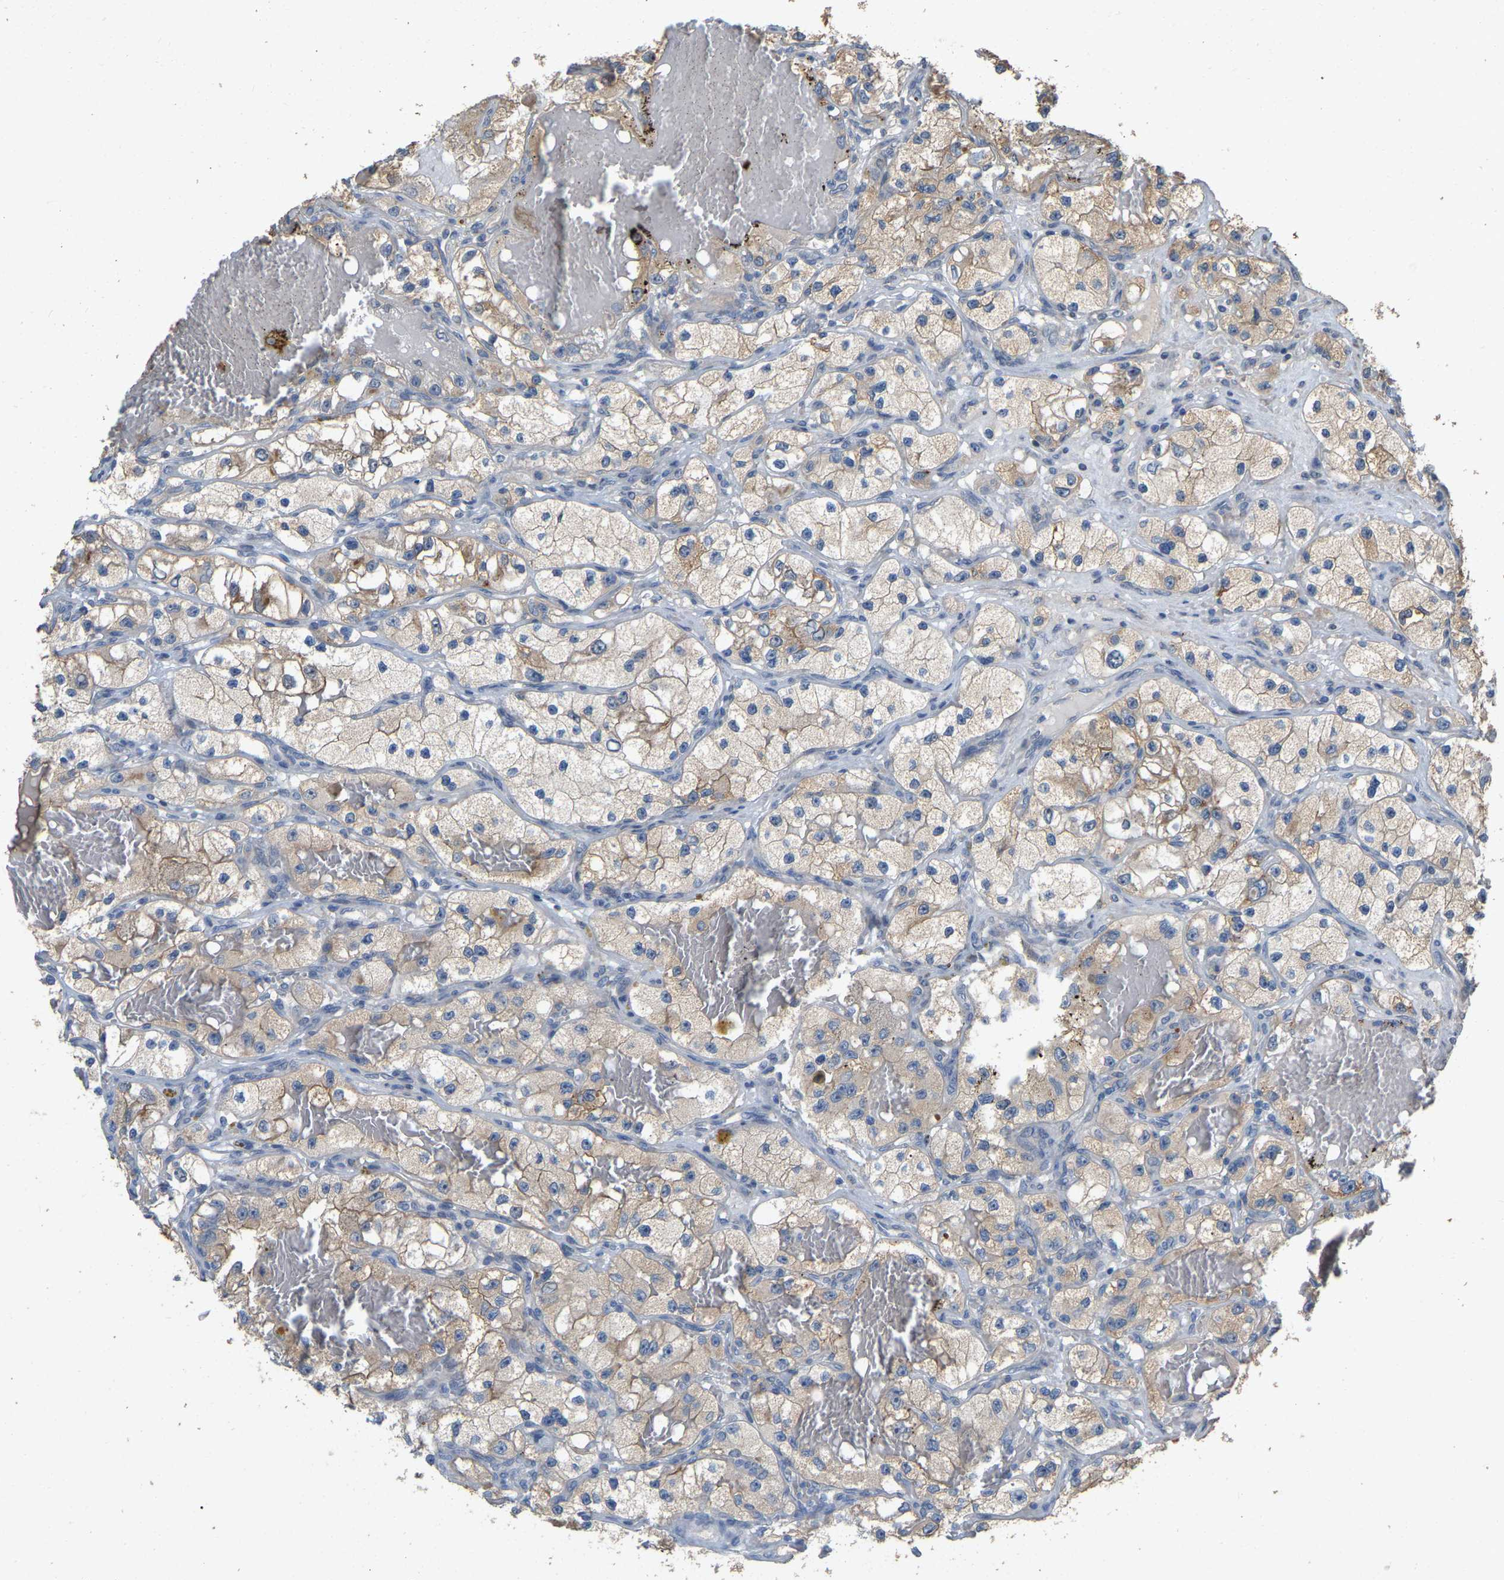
{"staining": {"intensity": "moderate", "quantity": ">75%", "location": "cytoplasmic/membranous"}, "tissue": "renal cancer", "cell_type": "Tumor cells", "image_type": "cancer", "snomed": [{"axis": "morphology", "description": "Adenocarcinoma, NOS"}, {"axis": "topography", "description": "Kidney"}], "caption": "Immunohistochemistry (IHC) photomicrograph of human renal cancer stained for a protein (brown), which shows medium levels of moderate cytoplasmic/membranous staining in about >75% of tumor cells.", "gene": "NCS1", "patient": {"sex": "female", "age": 57}}